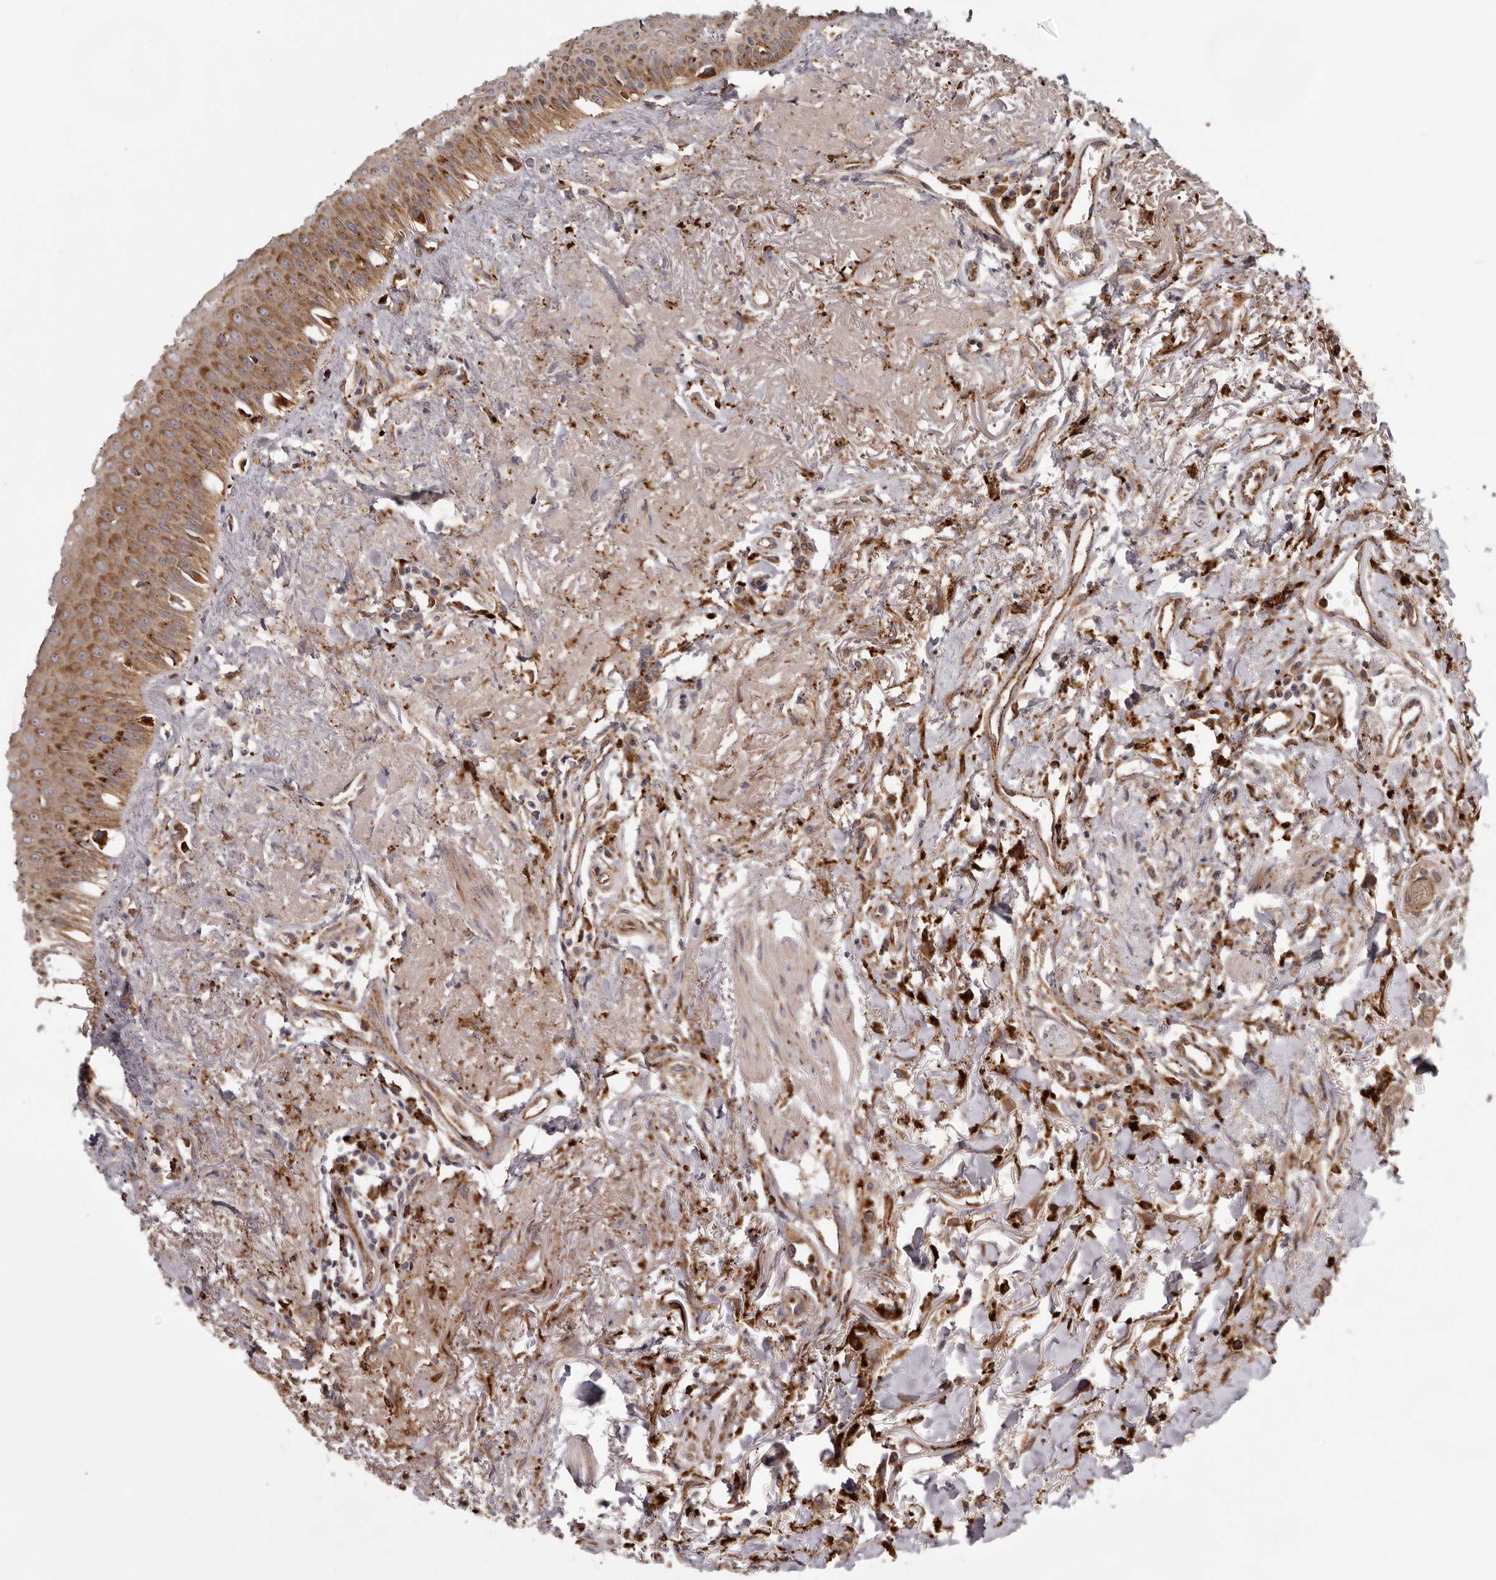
{"staining": {"intensity": "strong", "quantity": ">75%", "location": "cytoplasmic/membranous"}, "tissue": "oral mucosa", "cell_type": "Squamous epithelial cells", "image_type": "normal", "snomed": [{"axis": "morphology", "description": "Normal tissue, NOS"}, {"axis": "topography", "description": "Oral tissue"}], "caption": "Immunohistochemical staining of benign human oral mucosa displays strong cytoplasmic/membranous protein positivity in about >75% of squamous epithelial cells. (DAB IHC, brown staining for protein, blue staining for nuclei).", "gene": "GRN", "patient": {"sex": "female", "age": 70}}